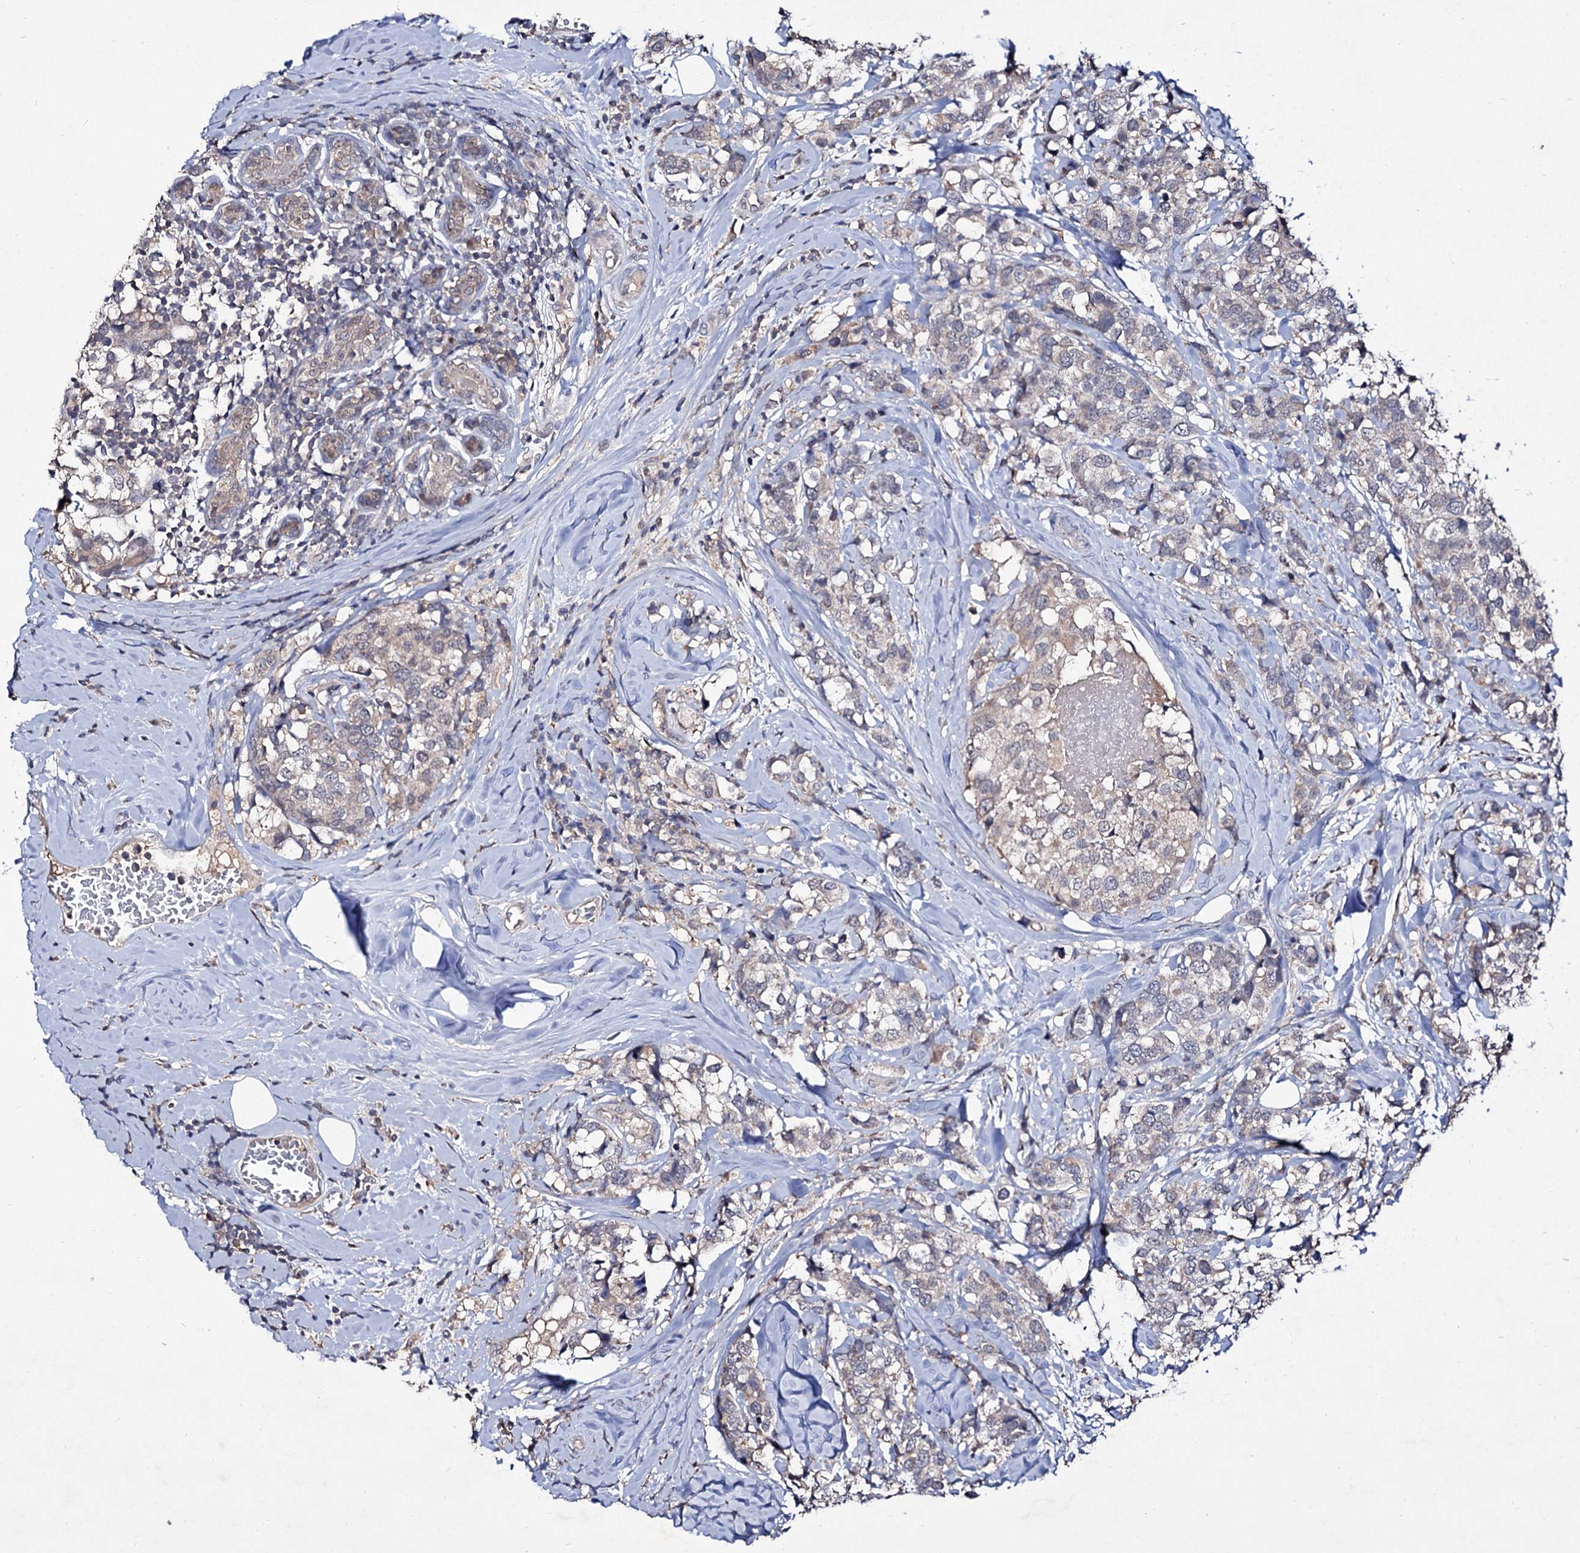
{"staining": {"intensity": "negative", "quantity": "none", "location": "none"}, "tissue": "breast cancer", "cell_type": "Tumor cells", "image_type": "cancer", "snomed": [{"axis": "morphology", "description": "Lobular carcinoma"}, {"axis": "topography", "description": "Breast"}], "caption": "Tumor cells show no significant expression in breast lobular carcinoma. Nuclei are stained in blue.", "gene": "ACTR6", "patient": {"sex": "female", "age": 59}}